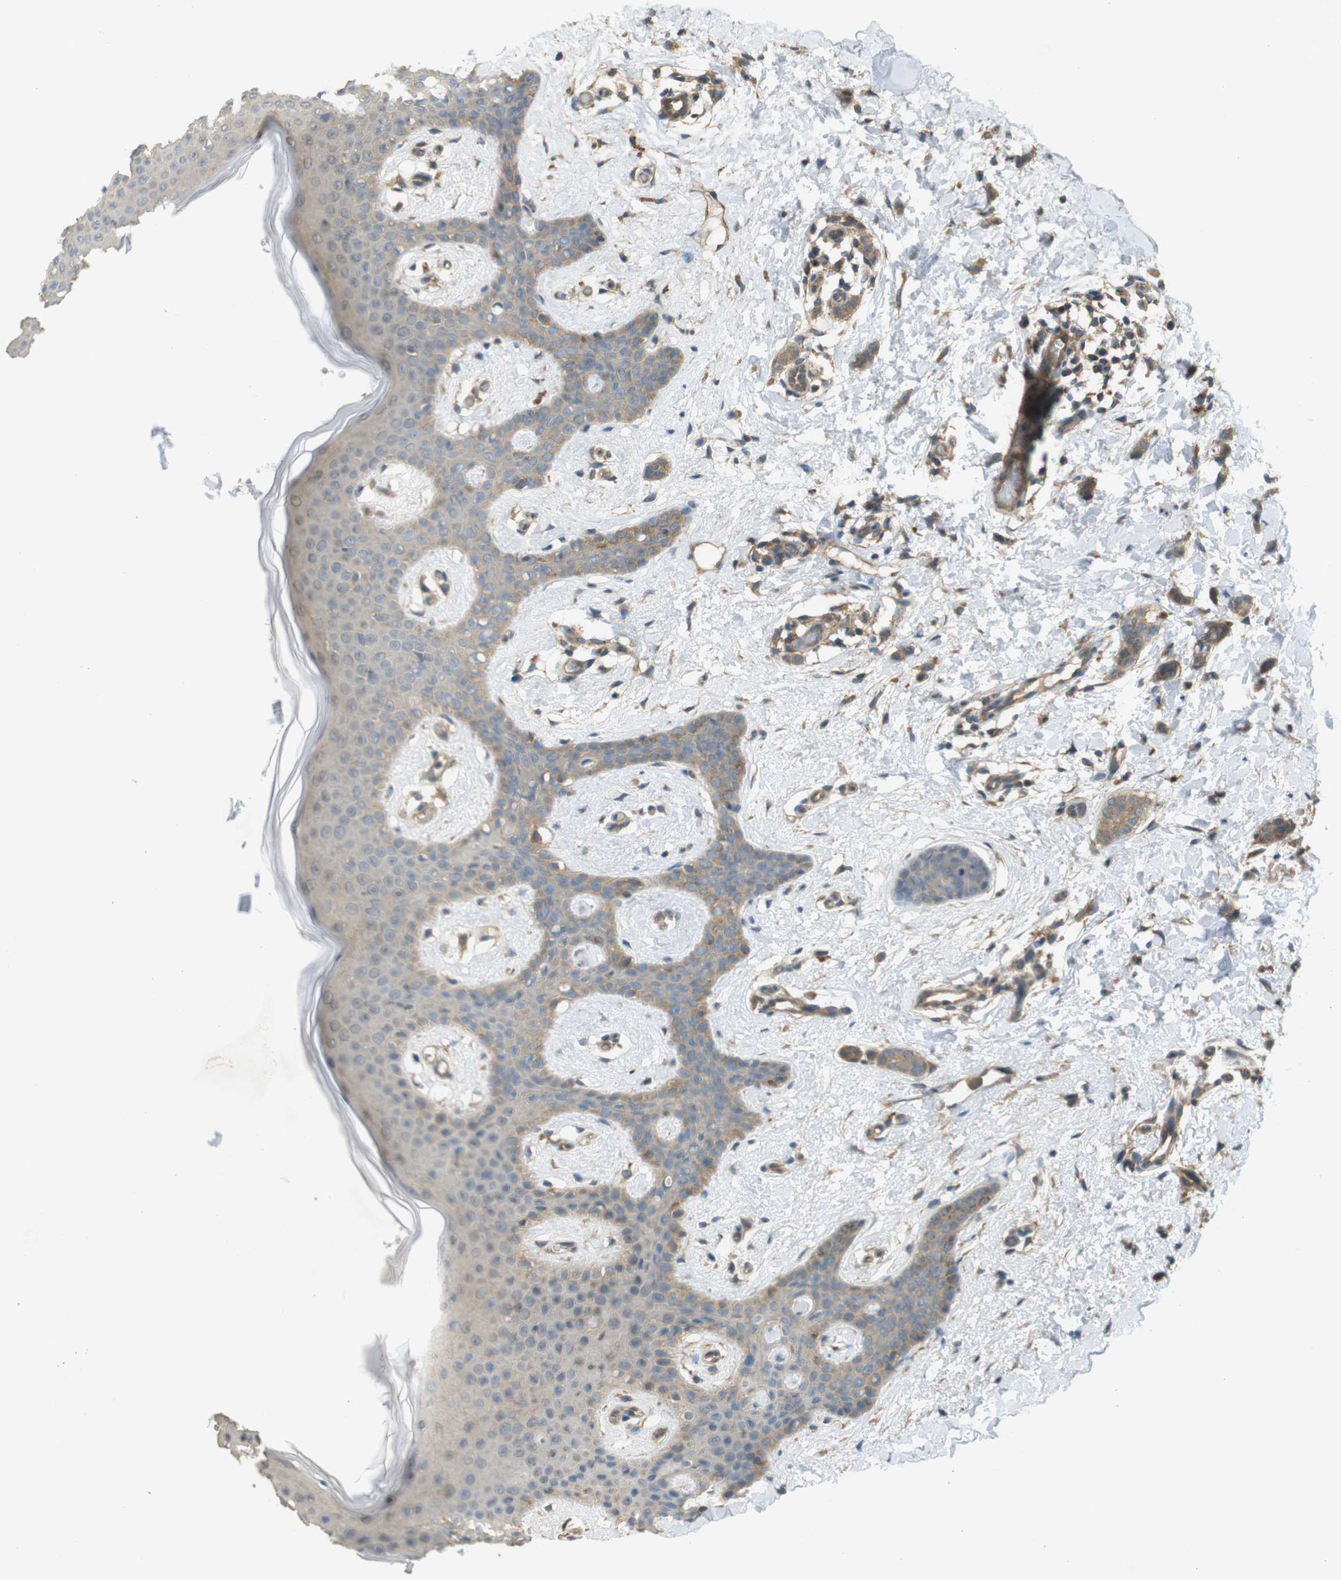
{"staining": {"intensity": "moderate", "quantity": ">75%", "location": "cytoplasmic/membranous"}, "tissue": "breast cancer", "cell_type": "Tumor cells", "image_type": "cancer", "snomed": [{"axis": "morphology", "description": "Lobular carcinoma"}, {"axis": "topography", "description": "Skin"}, {"axis": "topography", "description": "Breast"}], "caption": "Immunohistochemical staining of breast cancer displays moderate cytoplasmic/membranous protein positivity in about >75% of tumor cells.", "gene": "ZDHHC20", "patient": {"sex": "female", "age": 46}}